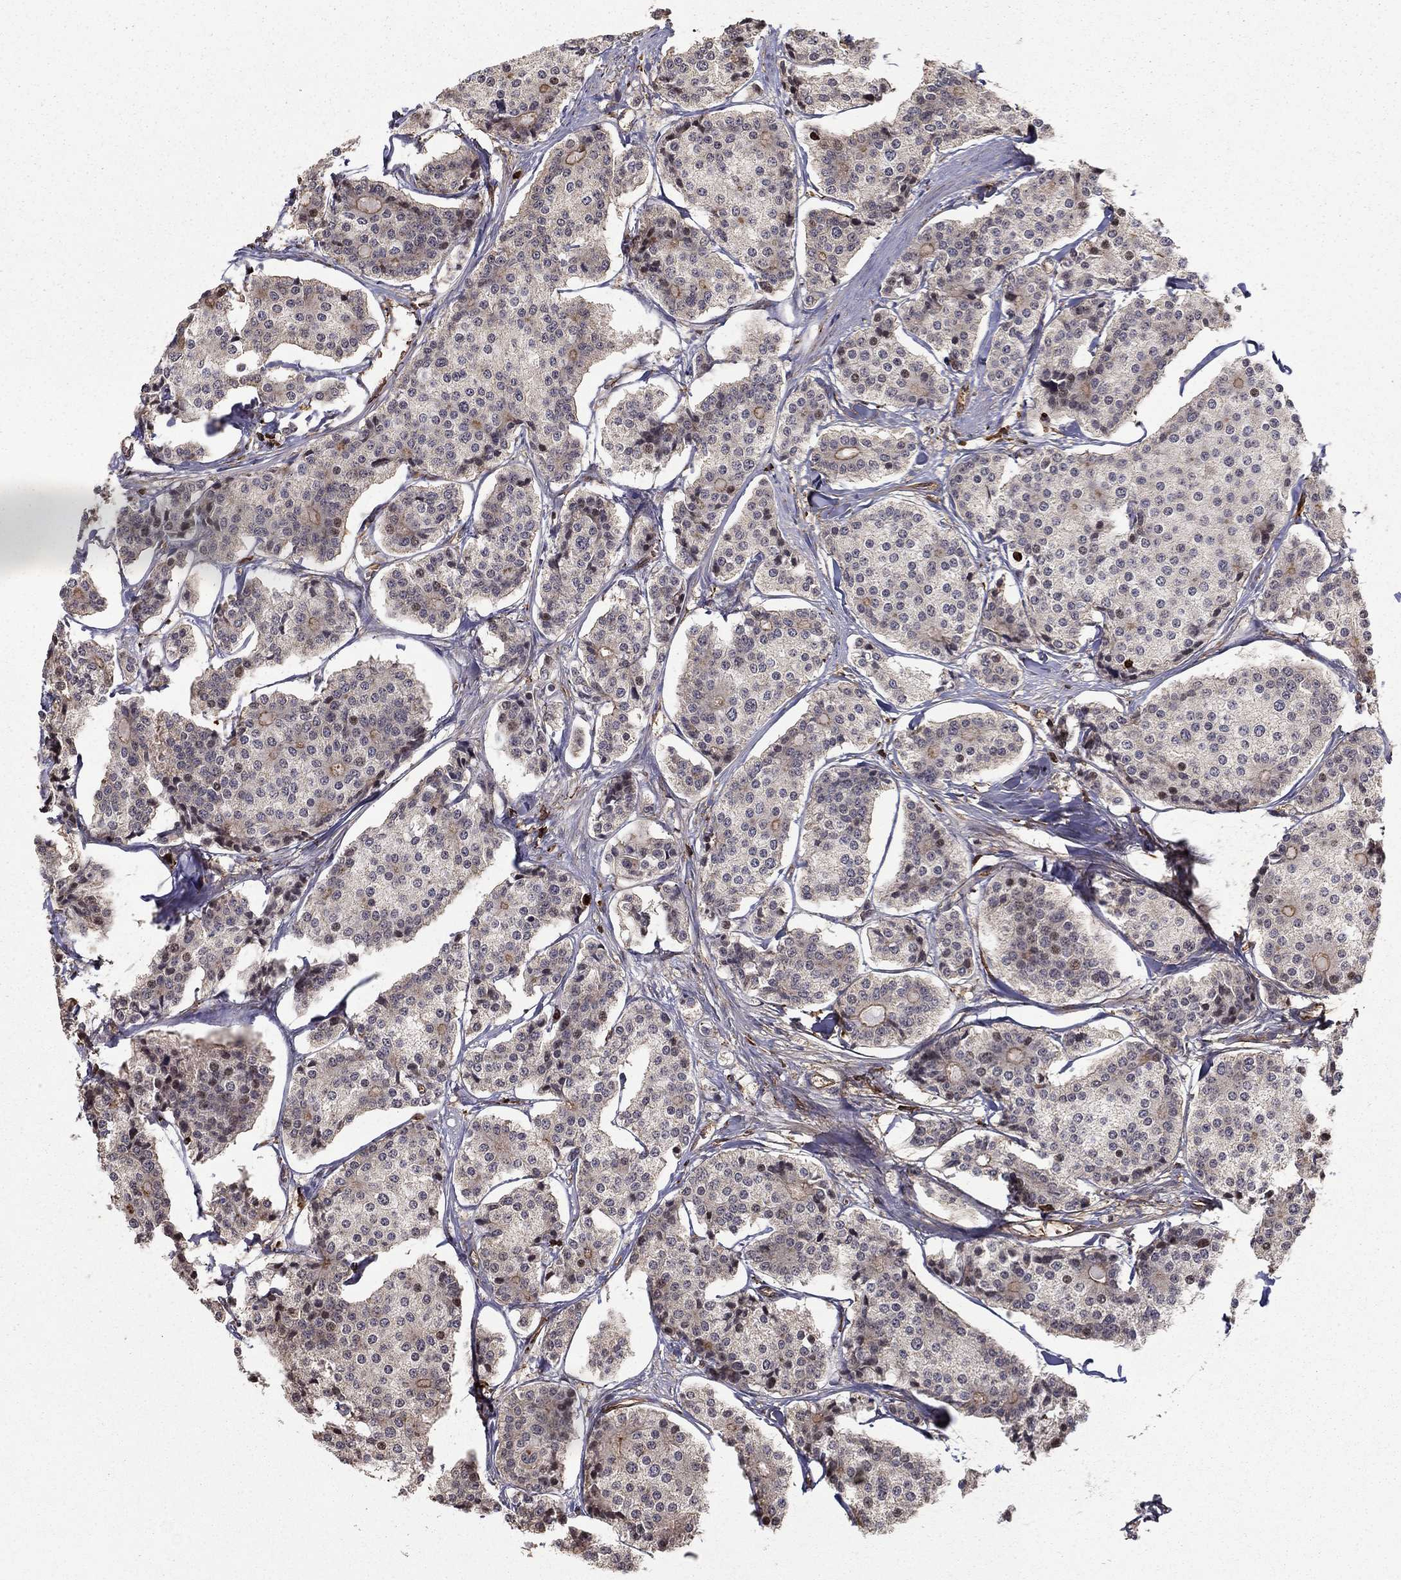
{"staining": {"intensity": "weak", "quantity": "<25%", "location": "cytoplasmic/membranous"}, "tissue": "carcinoid", "cell_type": "Tumor cells", "image_type": "cancer", "snomed": [{"axis": "morphology", "description": "Carcinoid, malignant, NOS"}, {"axis": "topography", "description": "Small intestine"}], "caption": "This is an IHC image of human malignant carcinoid. There is no positivity in tumor cells.", "gene": "ADM", "patient": {"sex": "female", "age": 65}}